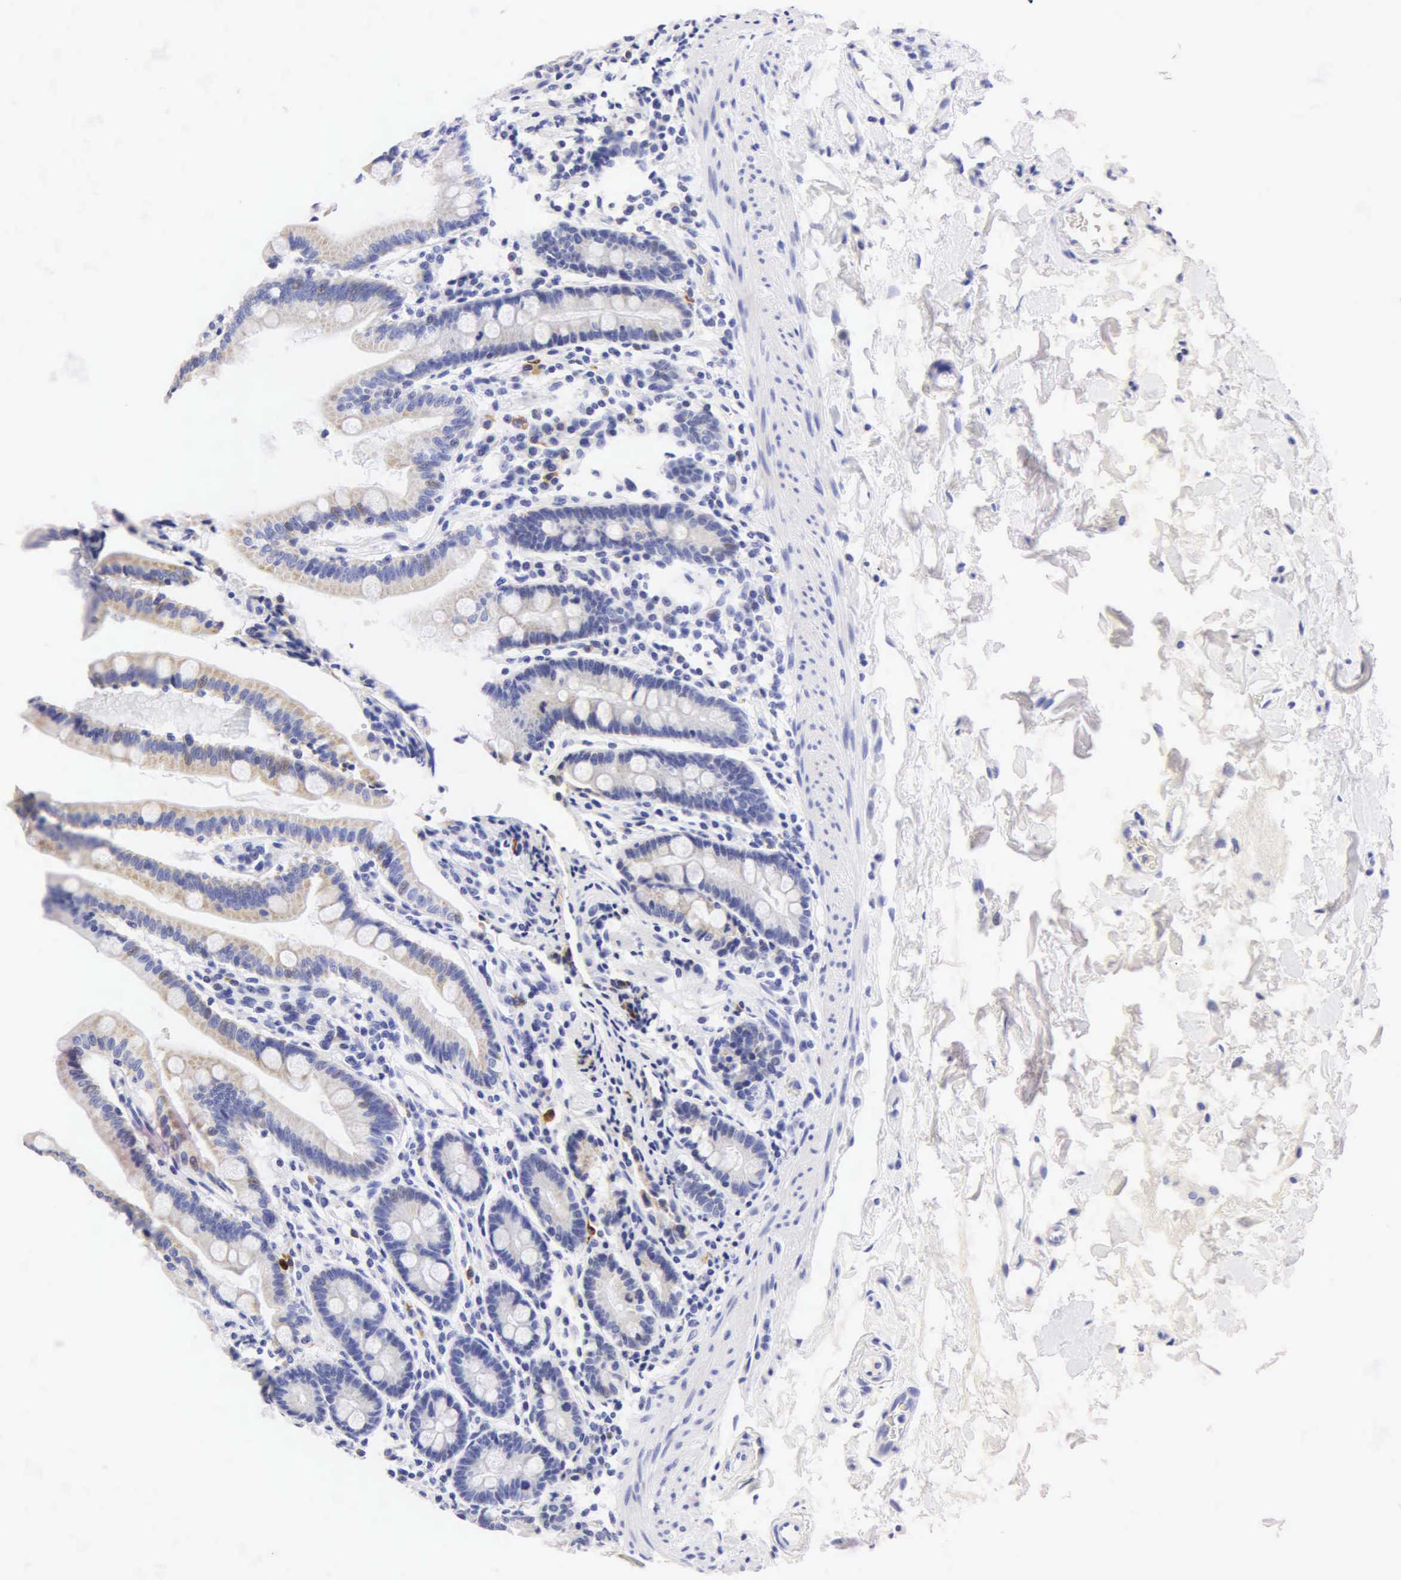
{"staining": {"intensity": "weak", "quantity": "<25%", "location": "cytoplasmic/membranous"}, "tissue": "duodenum", "cell_type": "Glandular cells", "image_type": "normal", "snomed": [{"axis": "morphology", "description": "Normal tissue, NOS"}, {"axis": "topography", "description": "Duodenum"}], "caption": "The micrograph exhibits no staining of glandular cells in normal duodenum. The staining is performed using DAB (3,3'-diaminobenzidine) brown chromogen with nuclei counter-stained in using hematoxylin.", "gene": "NKX2", "patient": {"sex": "female", "age": 77}}